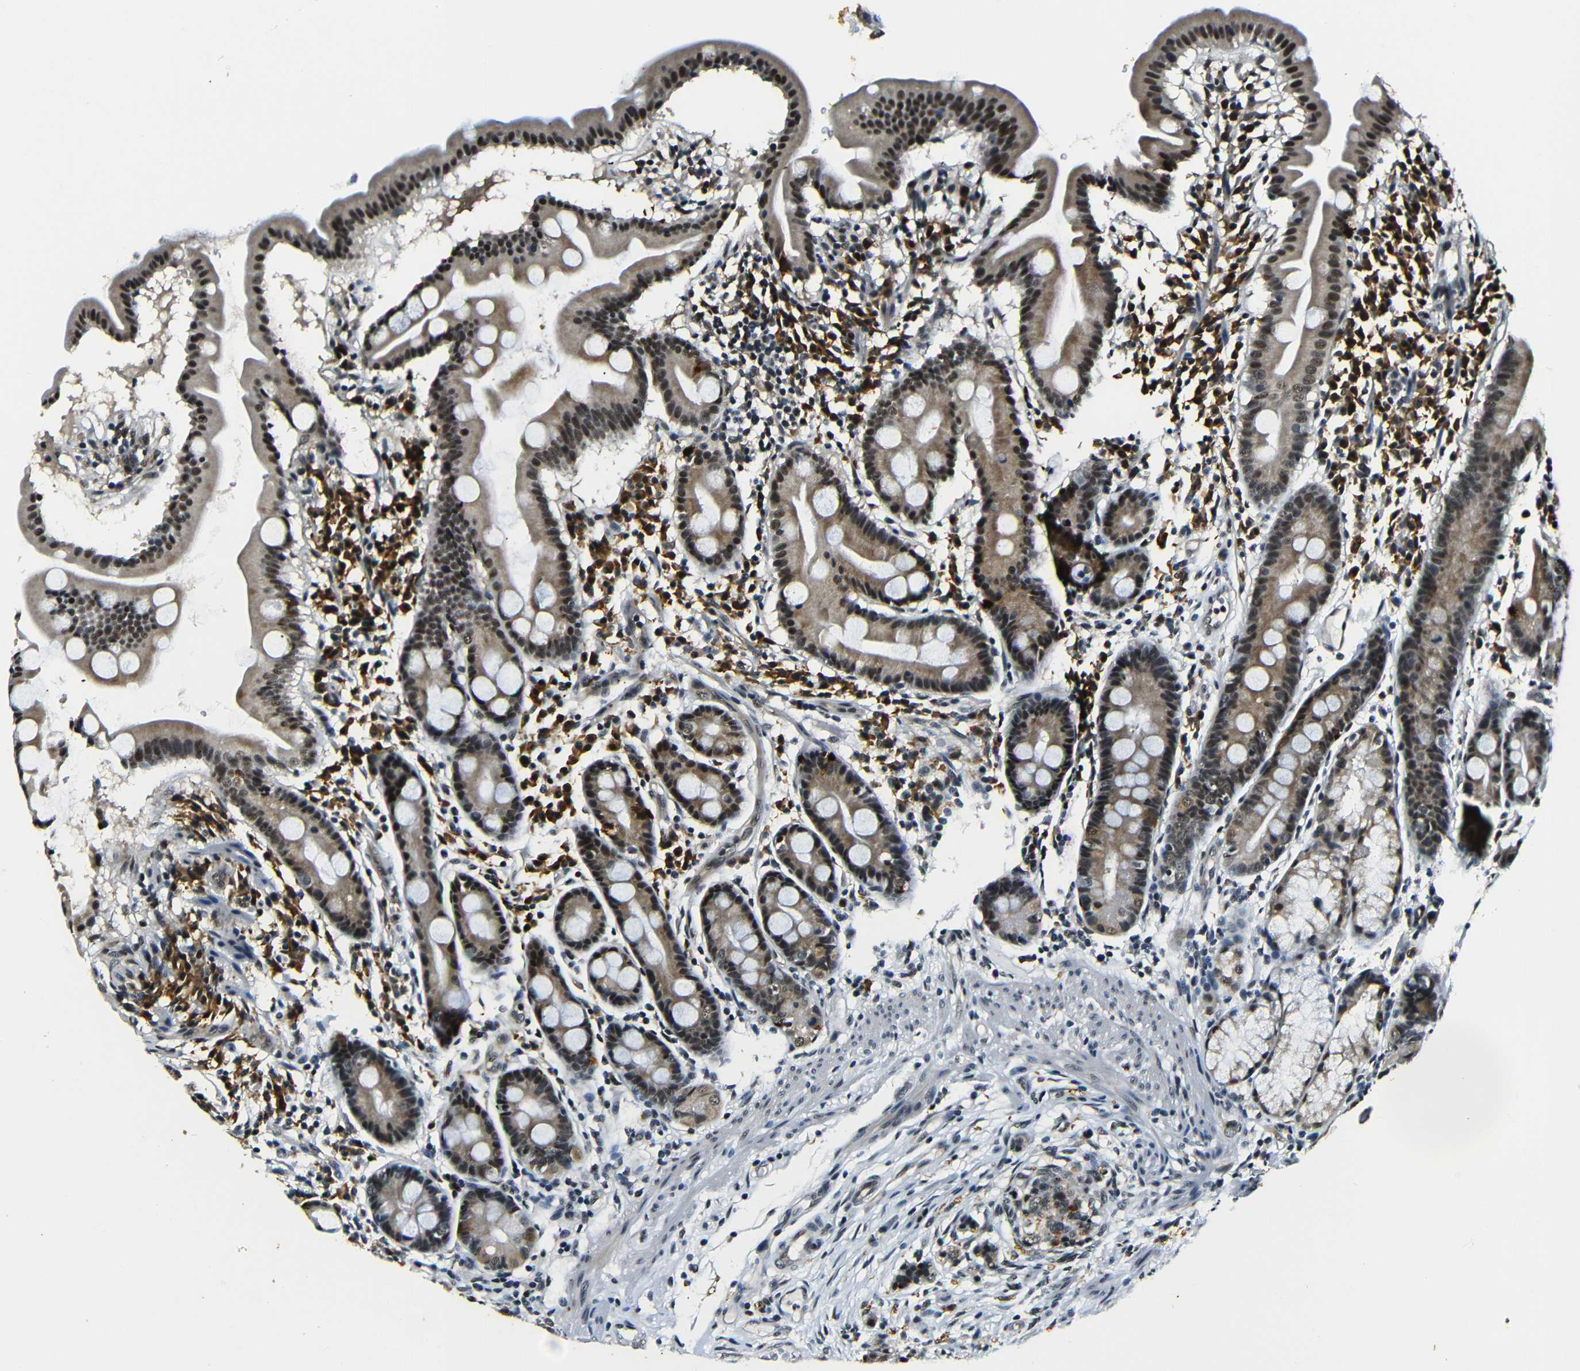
{"staining": {"intensity": "moderate", "quantity": ">75%", "location": "cytoplasmic/membranous,nuclear"}, "tissue": "duodenum", "cell_type": "Glandular cells", "image_type": "normal", "snomed": [{"axis": "morphology", "description": "Normal tissue, NOS"}, {"axis": "topography", "description": "Duodenum"}], "caption": "Immunohistochemistry photomicrograph of normal human duodenum stained for a protein (brown), which shows medium levels of moderate cytoplasmic/membranous,nuclear staining in approximately >75% of glandular cells.", "gene": "FOXD4L1", "patient": {"sex": "male", "age": 50}}